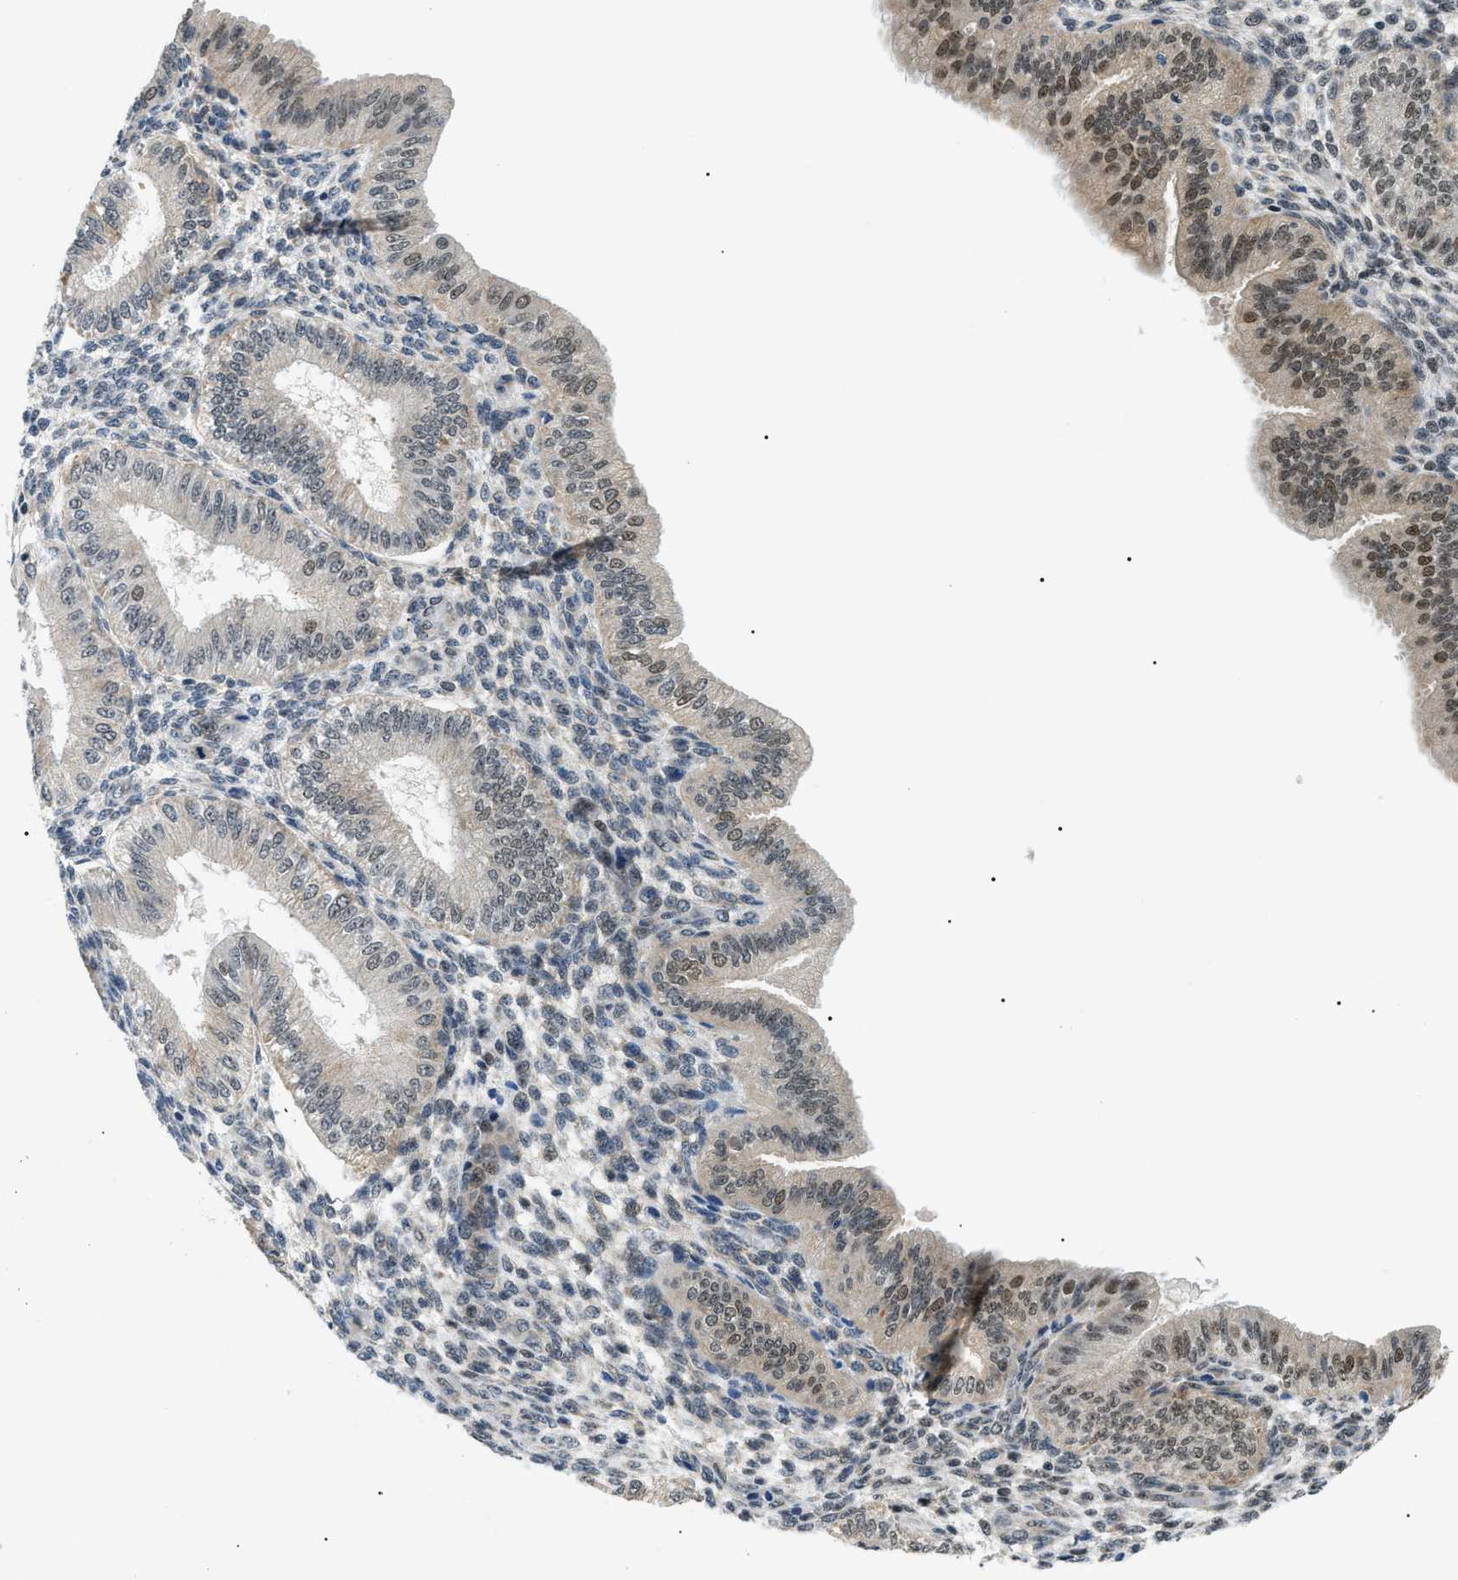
{"staining": {"intensity": "weak", "quantity": "<25%", "location": "nuclear"}, "tissue": "endometrium", "cell_type": "Cells in endometrial stroma", "image_type": "normal", "snomed": [{"axis": "morphology", "description": "Normal tissue, NOS"}, {"axis": "topography", "description": "Endometrium"}], "caption": "DAB (3,3'-diaminobenzidine) immunohistochemical staining of benign endometrium exhibits no significant expression in cells in endometrial stroma.", "gene": "CWC25", "patient": {"sex": "female", "age": 39}}